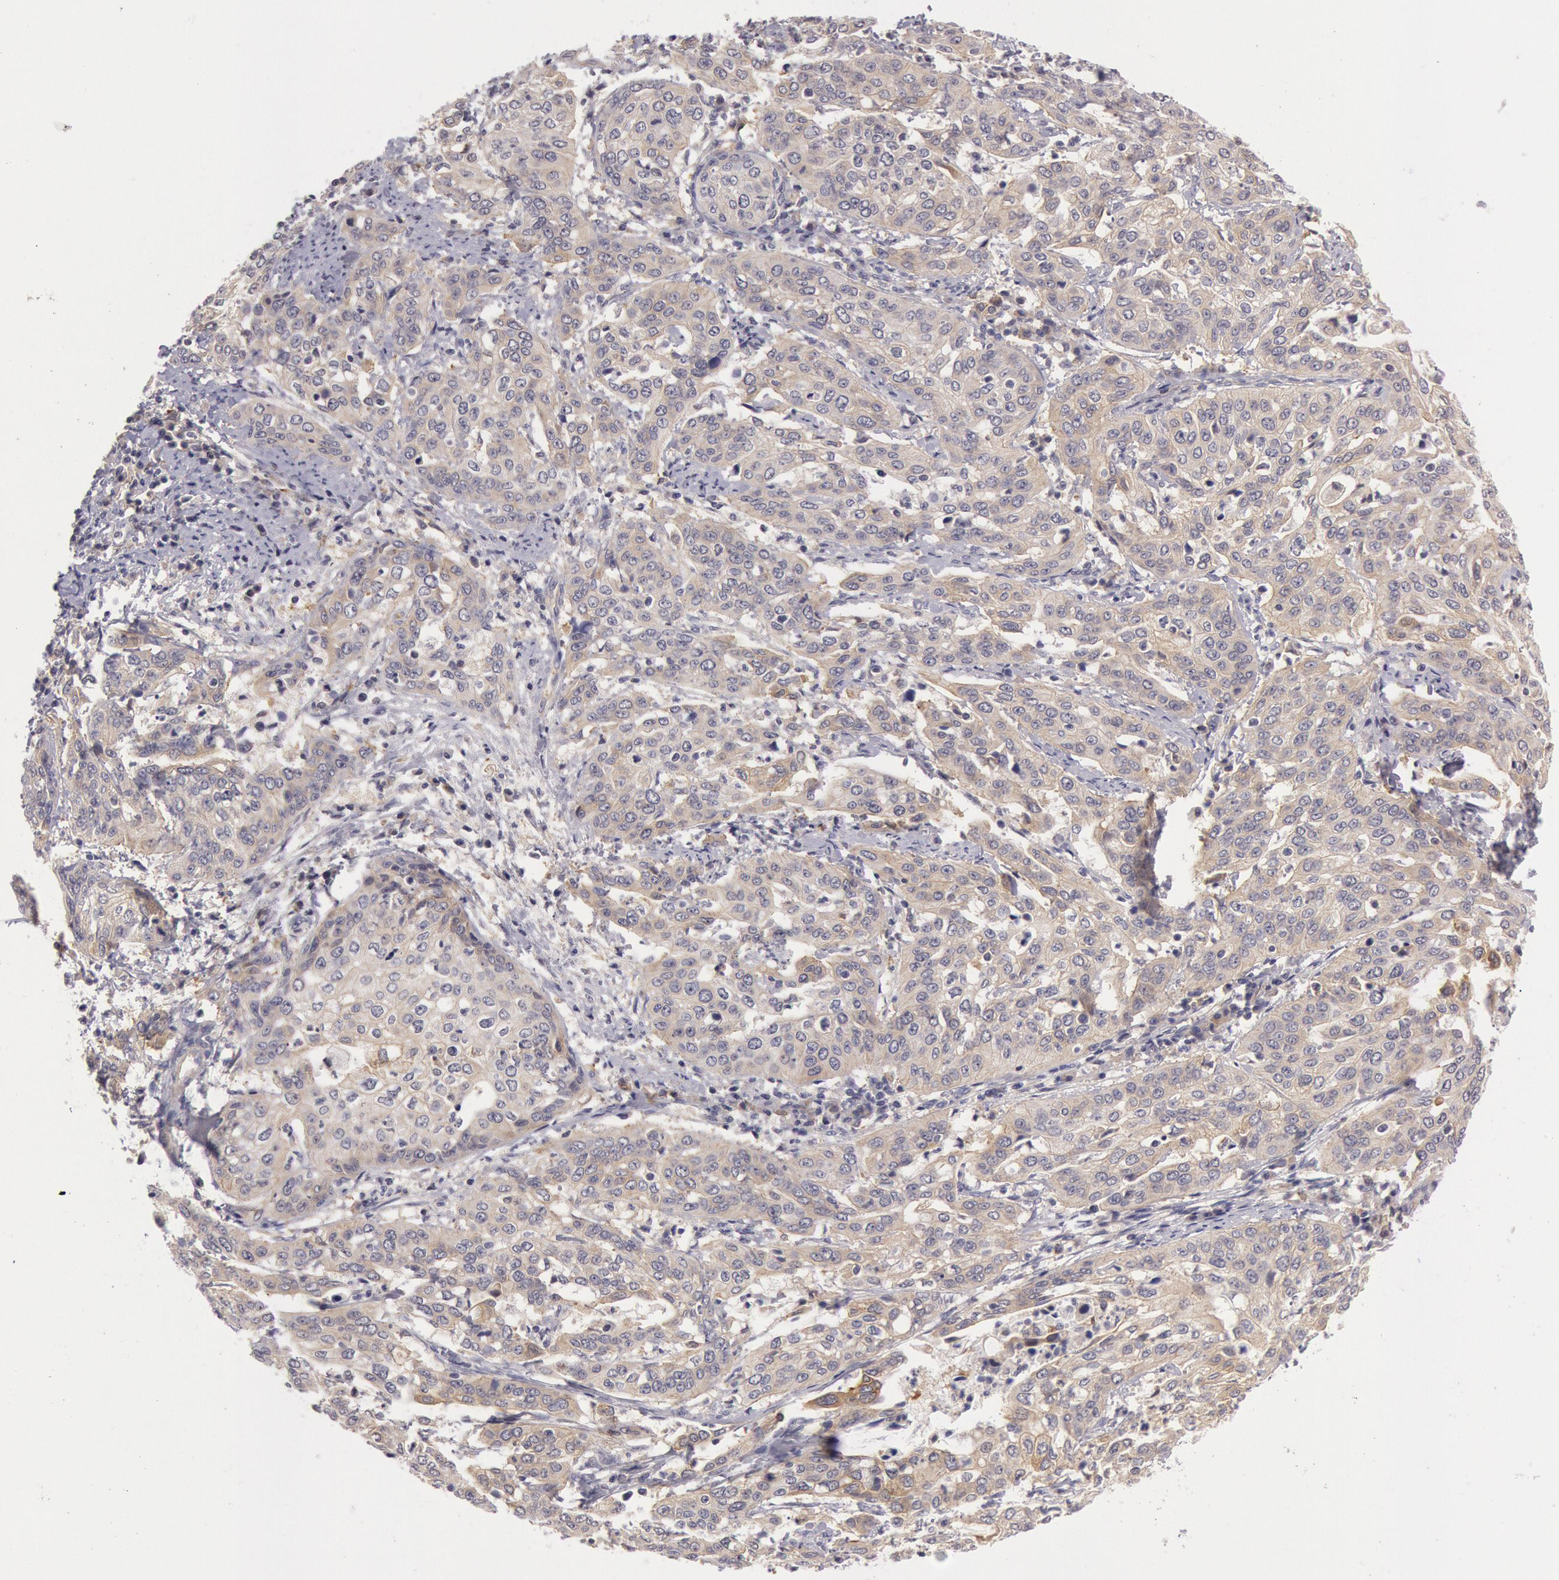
{"staining": {"intensity": "weak", "quantity": "25%-75%", "location": "cytoplasmic/membranous"}, "tissue": "cervical cancer", "cell_type": "Tumor cells", "image_type": "cancer", "snomed": [{"axis": "morphology", "description": "Squamous cell carcinoma, NOS"}, {"axis": "topography", "description": "Cervix"}], "caption": "This photomicrograph exhibits IHC staining of human cervical squamous cell carcinoma, with low weak cytoplasmic/membranous staining in about 25%-75% of tumor cells.", "gene": "MYO5A", "patient": {"sex": "female", "age": 41}}